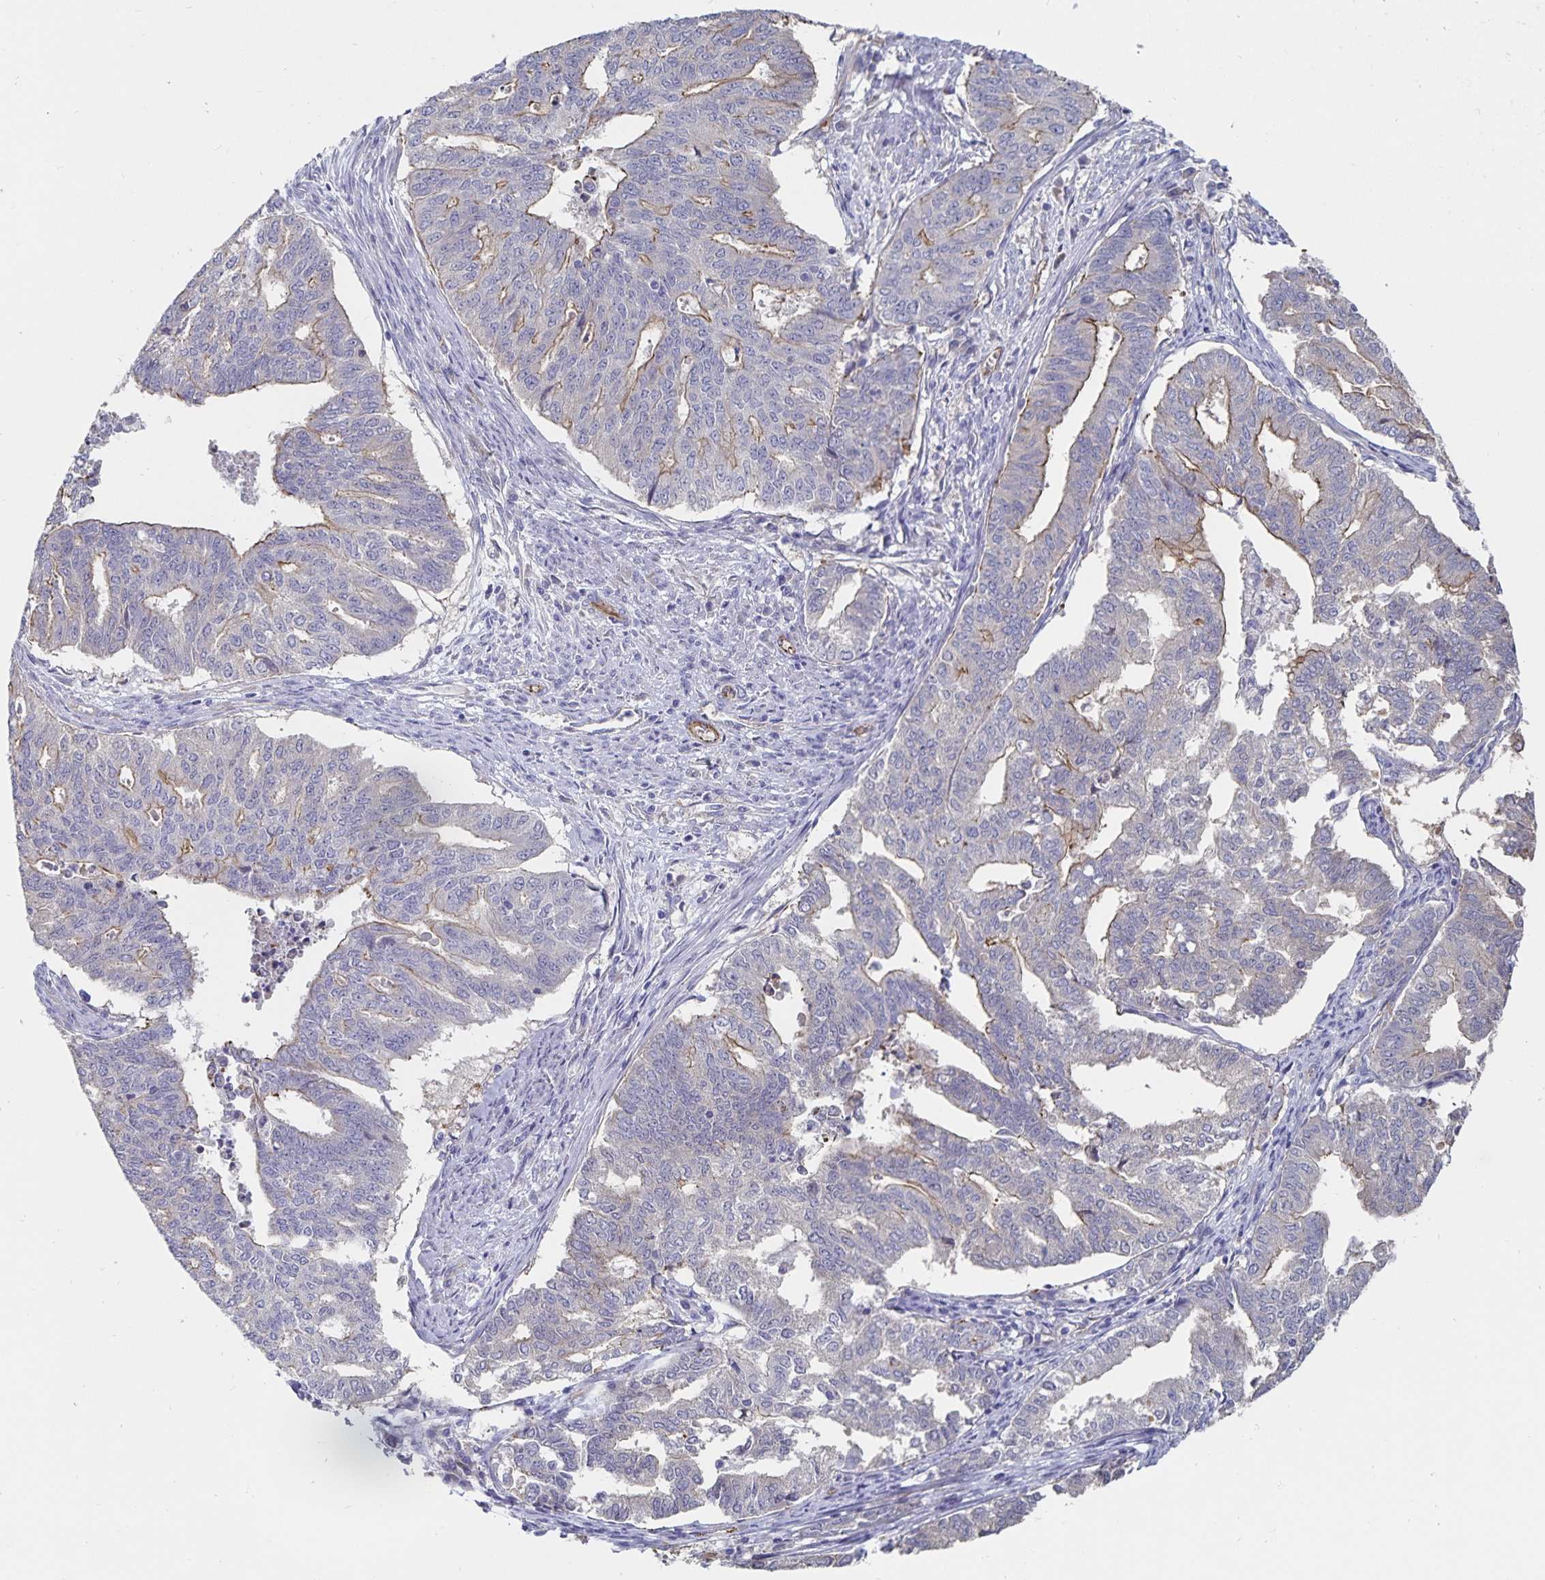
{"staining": {"intensity": "negative", "quantity": "none", "location": "none"}, "tissue": "endometrial cancer", "cell_type": "Tumor cells", "image_type": "cancer", "snomed": [{"axis": "morphology", "description": "Adenocarcinoma, NOS"}, {"axis": "topography", "description": "Endometrium"}], "caption": "Endometrial cancer (adenocarcinoma) was stained to show a protein in brown. There is no significant expression in tumor cells.", "gene": "SSTR1", "patient": {"sex": "female", "age": 79}}